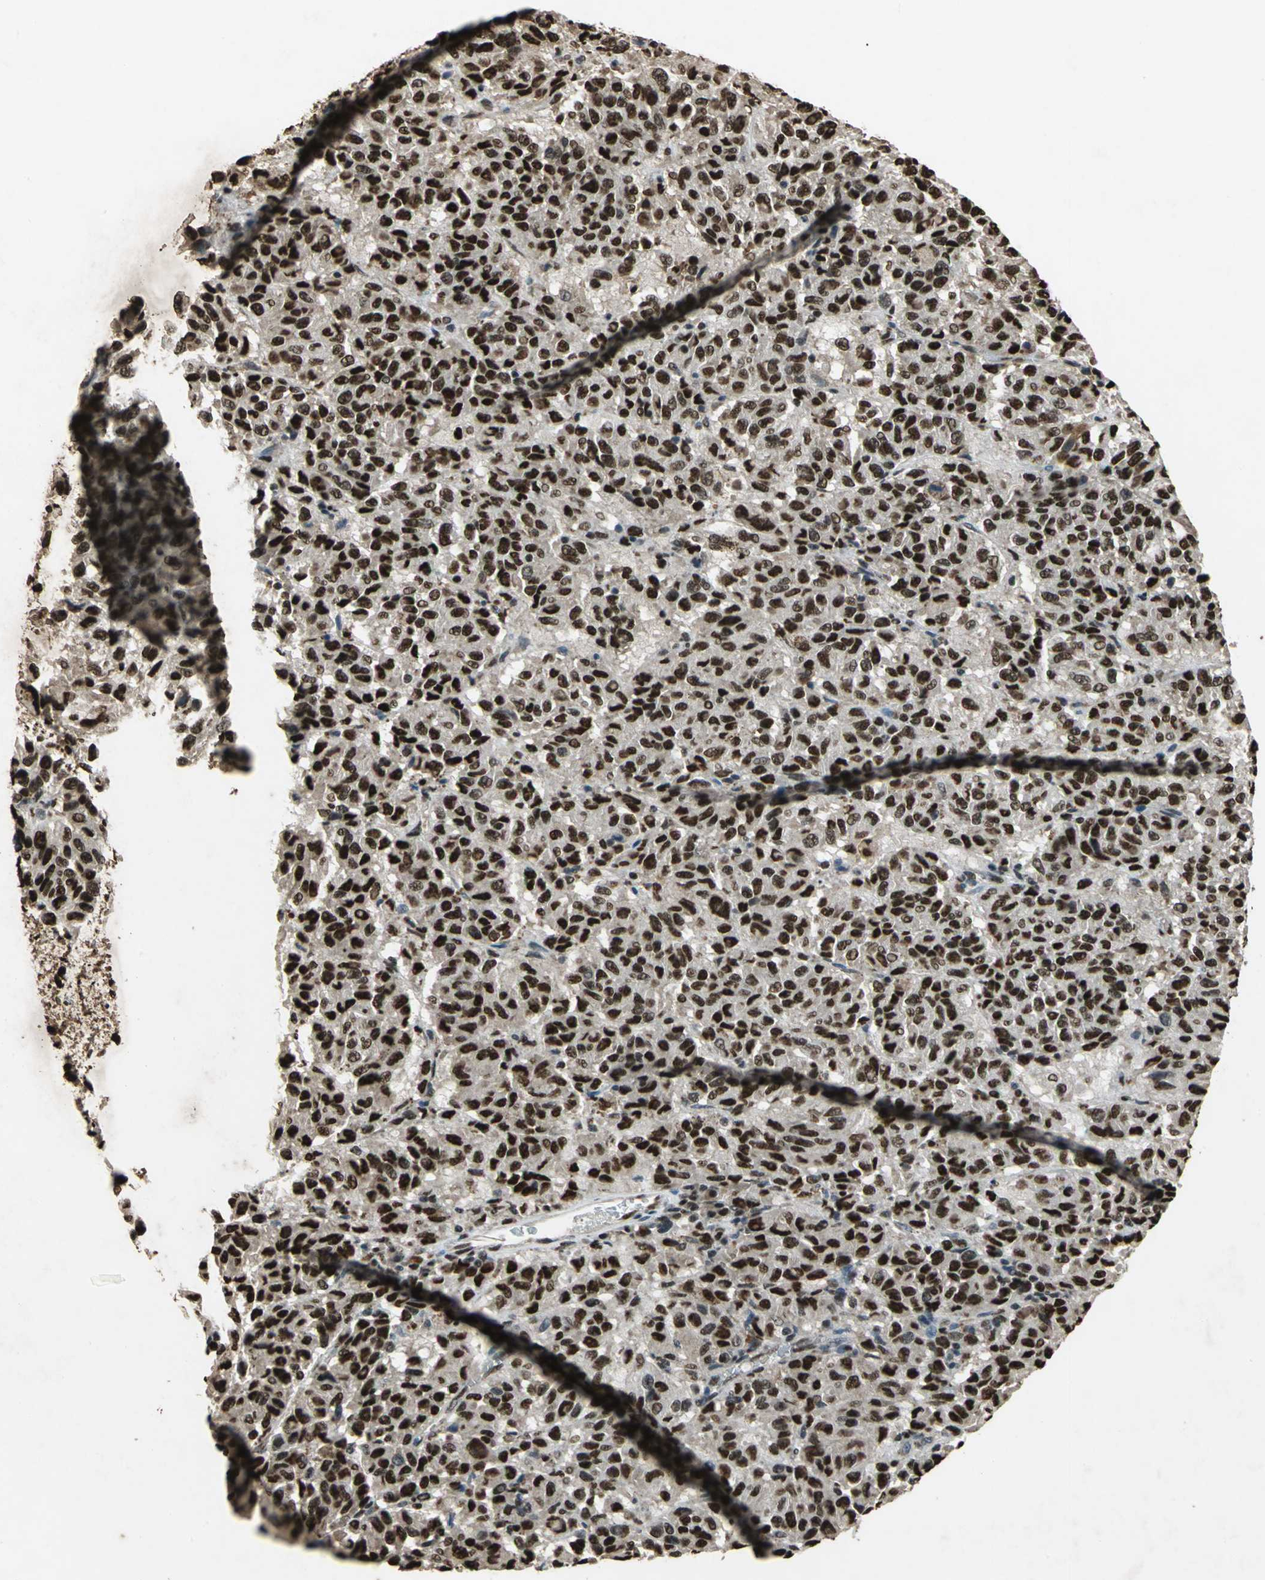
{"staining": {"intensity": "strong", "quantity": ">75%", "location": "nuclear"}, "tissue": "melanoma", "cell_type": "Tumor cells", "image_type": "cancer", "snomed": [{"axis": "morphology", "description": "Malignant melanoma, Metastatic site"}, {"axis": "topography", "description": "Lung"}], "caption": "Protein analysis of melanoma tissue demonstrates strong nuclear expression in approximately >75% of tumor cells.", "gene": "ANP32A", "patient": {"sex": "male", "age": 64}}